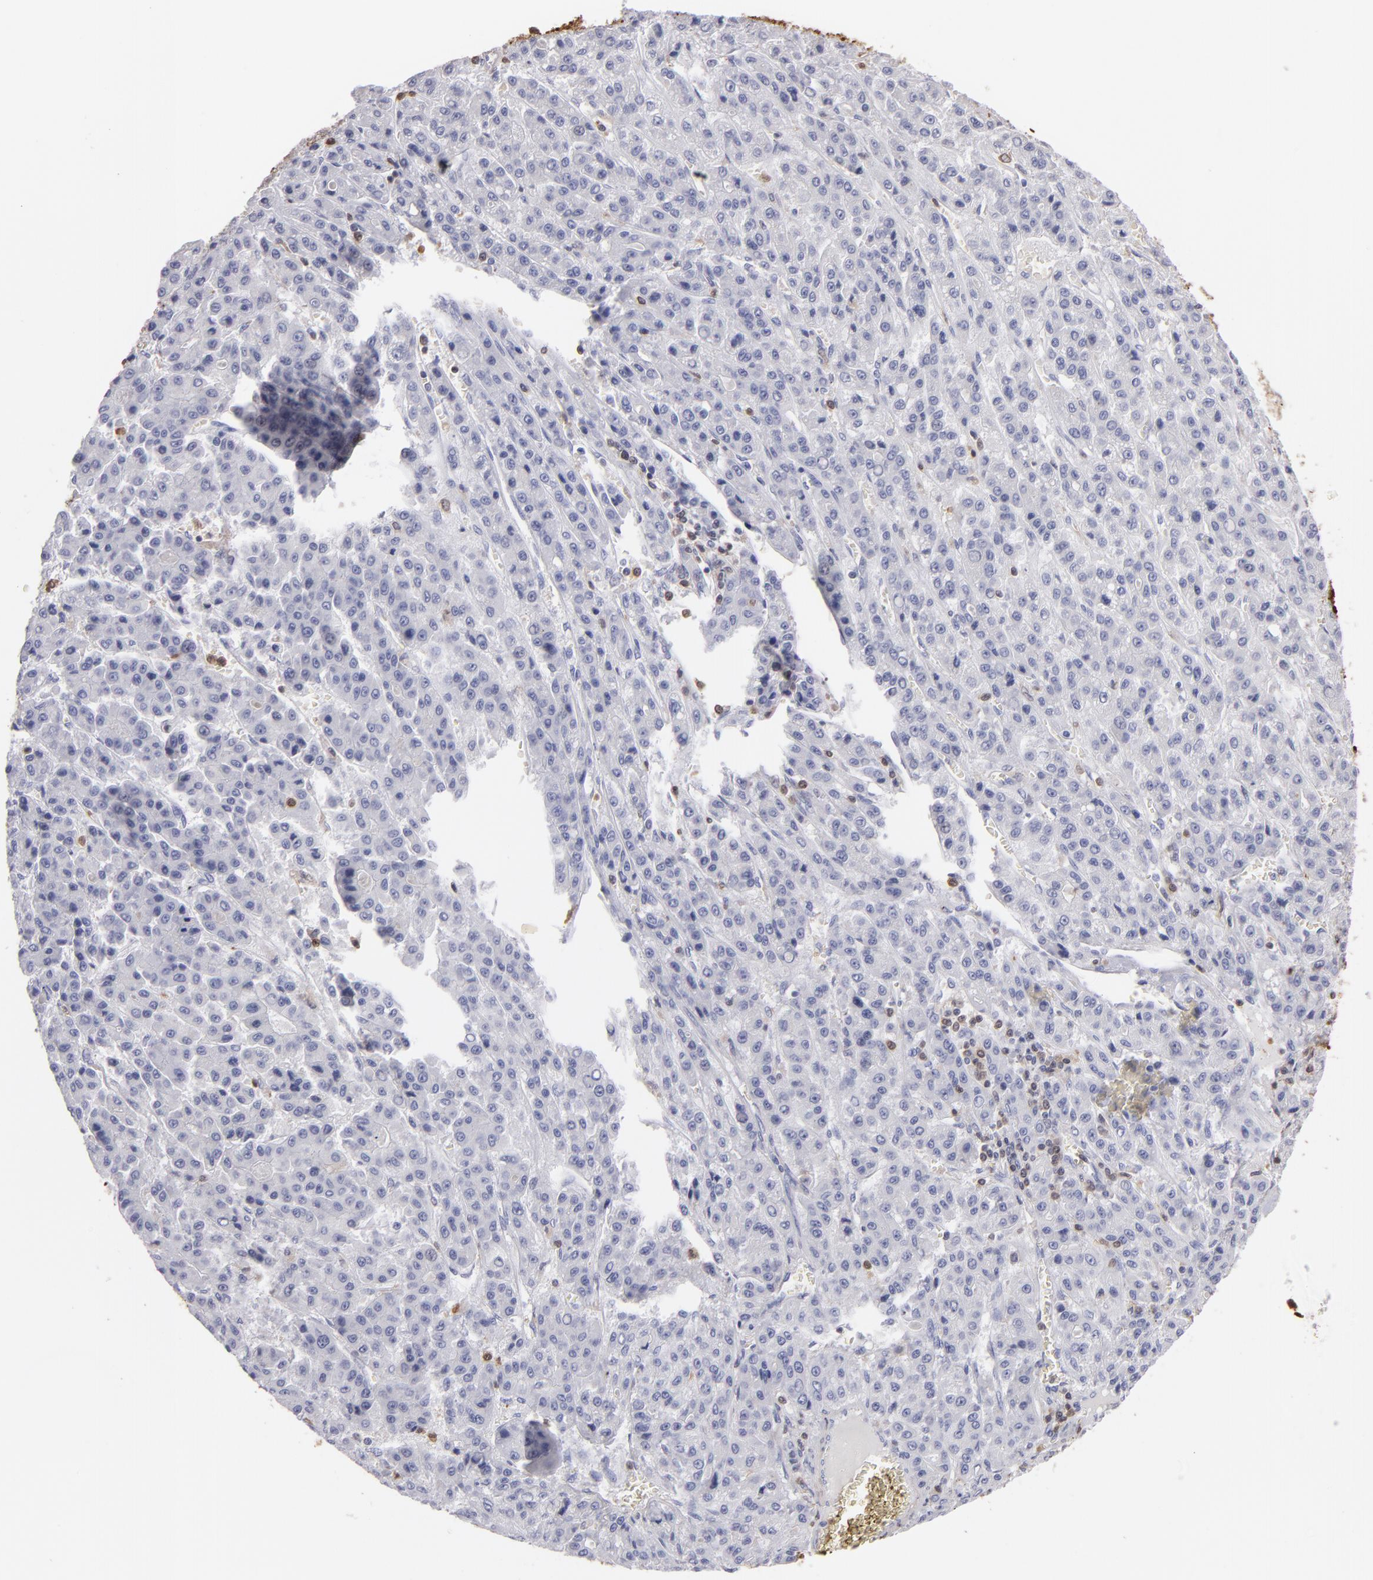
{"staining": {"intensity": "negative", "quantity": "none", "location": "none"}, "tissue": "liver cancer", "cell_type": "Tumor cells", "image_type": "cancer", "snomed": [{"axis": "morphology", "description": "Carcinoma, Hepatocellular, NOS"}, {"axis": "topography", "description": "Liver"}], "caption": "Tumor cells show no significant expression in liver cancer (hepatocellular carcinoma). (DAB (3,3'-diaminobenzidine) immunohistochemistry visualized using brightfield microscopy, high magnification).", "gene": "S100A2", "patient": {"sex": "male", "age": 70}}